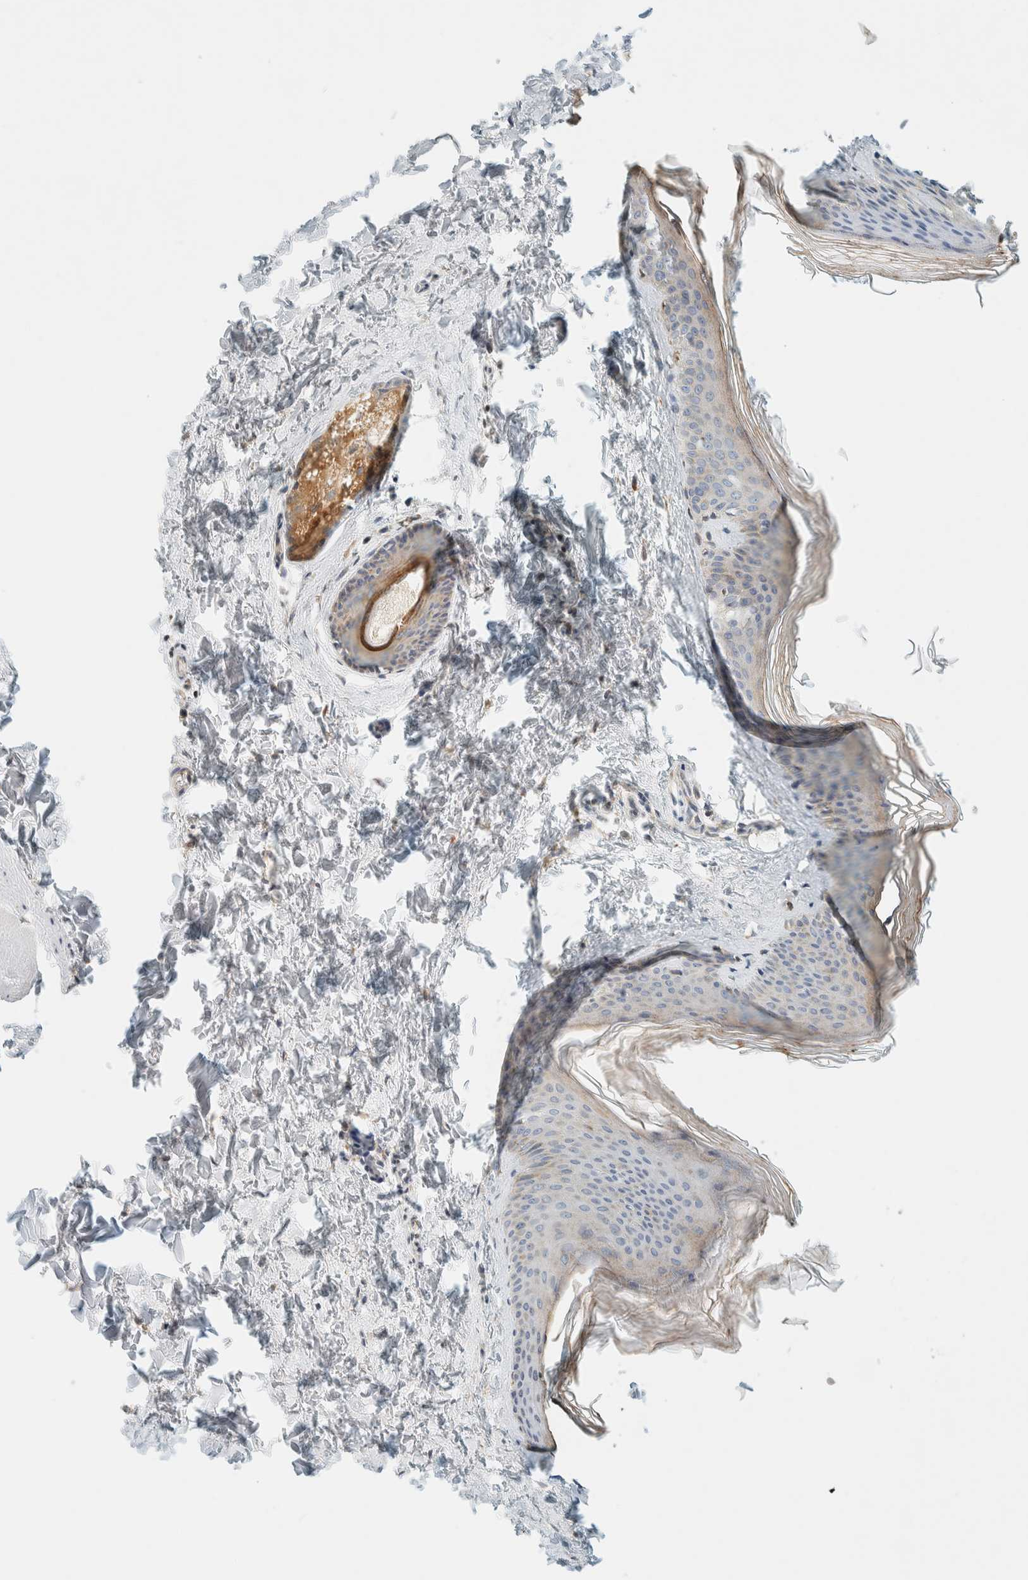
{"staining": {"intensity": "negative", "quantity": "none", "location": "none"}, "tissue": "skin", "cell_type": "Fibroblasts", "image_type": "normal", "snomed": [{"axis": "morphology", "description": "Normal tissue, NOS"}, {"axis": "topography", "description": "Skin"}], "caption": "IHC image of unremarkable skin stained for a protein (brown), which shows no positivity in fibroblasts. (IHC, brightfield microscopy, high magnification).", "gene": "SUMF2", "patient": {"sex": "female", "age": 27}}